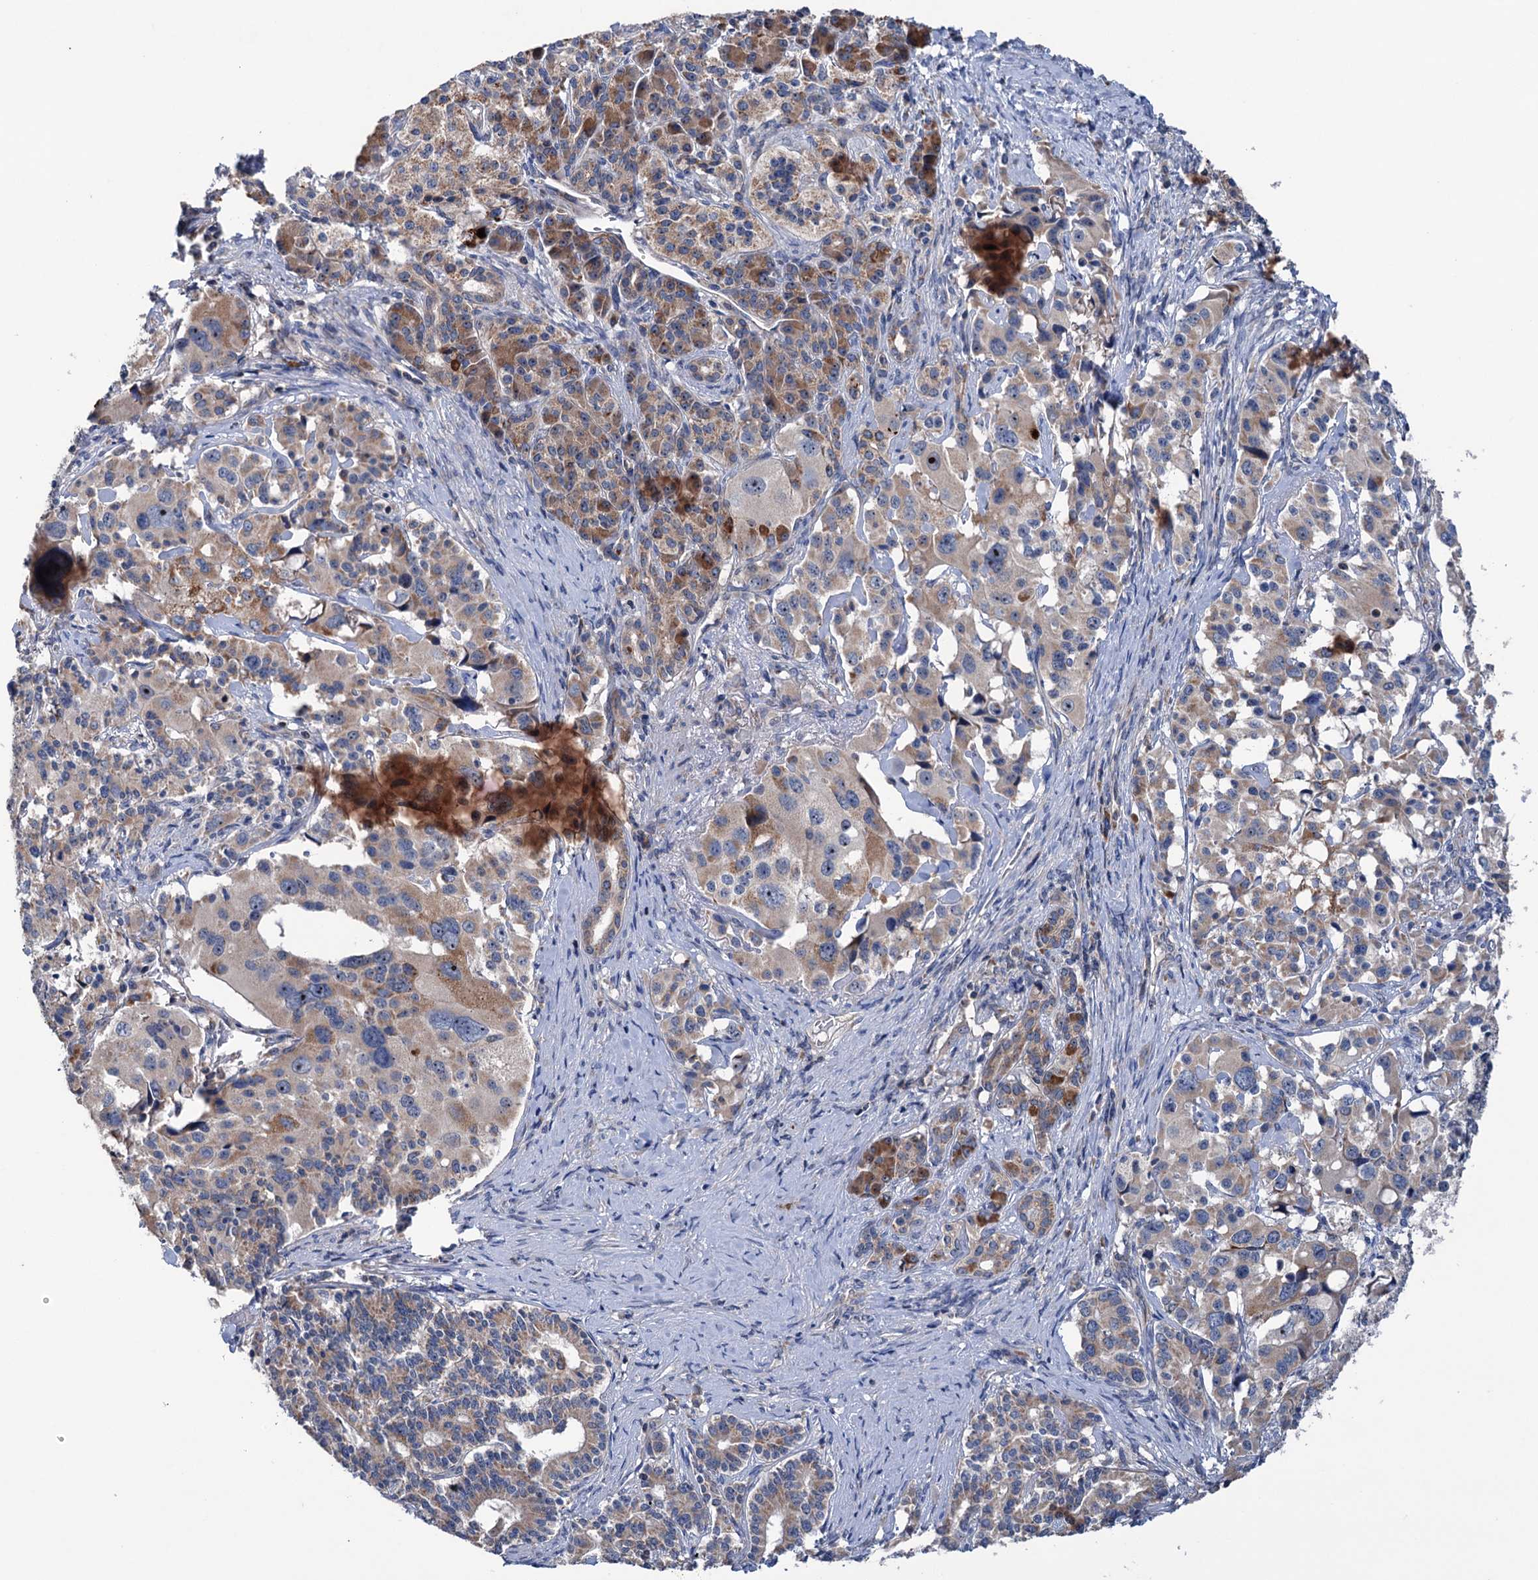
{"staining": {"intensity": "moderate", "quantity": "25%-75%", "location": "cytoplasmic/membranous"}, "tissue": "pancreatic cancer", "cell_type": "Tumor cells", "image_type": "cancer", "snomed": [{"axis": "morphology", "description": "Adenocarcinoma, NOS"}, {"axis": "topography", "description": "Pancreas"}], "caption": "Human adenocarcinoma (pancreatic) stained with a brown dye demonstrates moderate cytoplasmic/membranous positive positivity in approximately 25%-75% of tumor cells.", "gene": "HTR3B", "patient": {"sex": "female", "age": 74}}